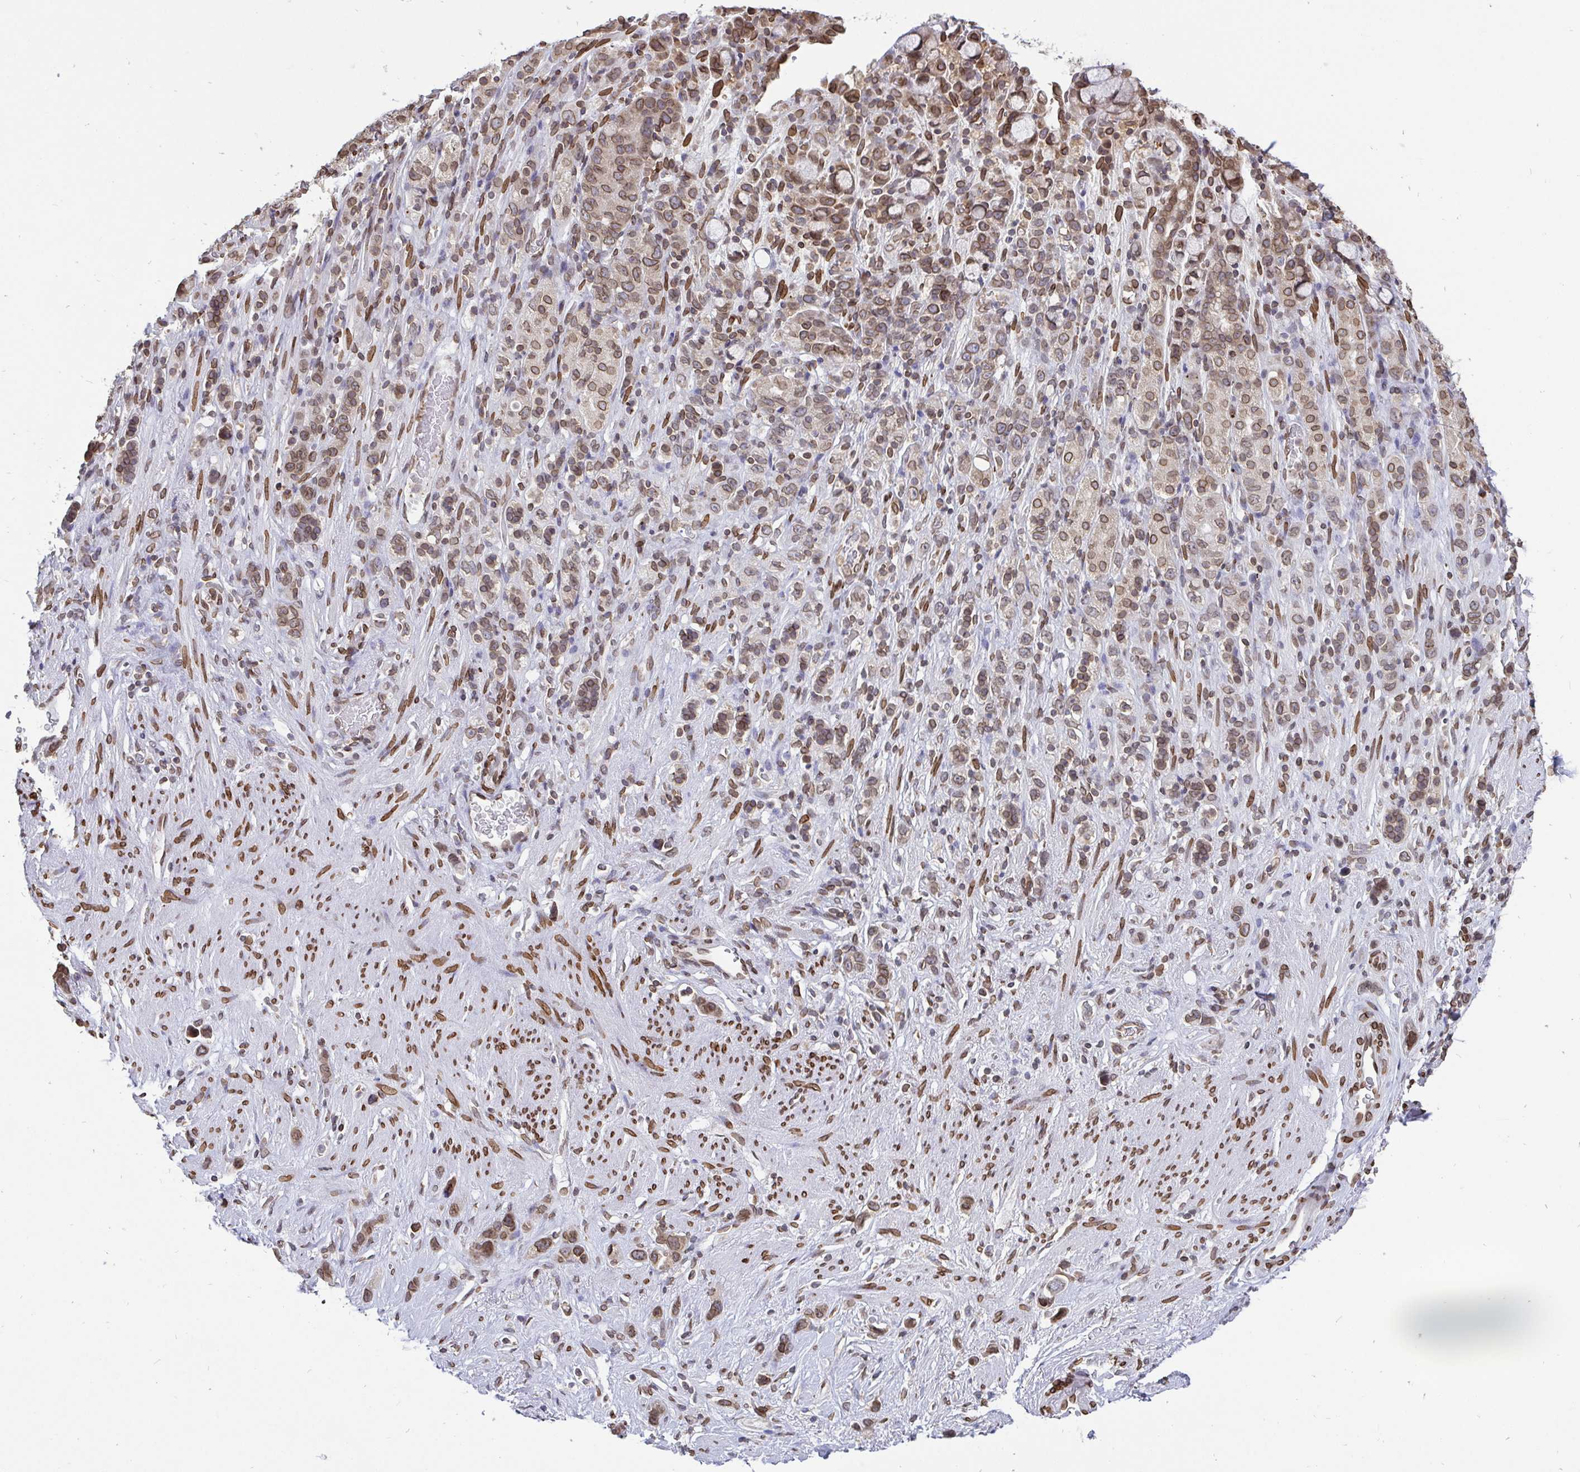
{"staining": {"intensity": "moderate", "quantity": ">75%", "location": "cytoplasmic/membranous,nuclear"}, "tissue": "stomach cancer", "cell_type": "Tumor cells", "image_type": "cancer", "snomed": [{"axis": "morphology", "description": "Adenocarcinoma, NOS"}, {"axis": "topography", "description": "Stomach"}], "caption": "A brown stain labels moderate cytoplasmic/membranous and nuclear expression of a protein in human stomach adenocarcinoma tumor cells.", "gene": "EMD", "patient": {"sex": "female", "age": 65}}